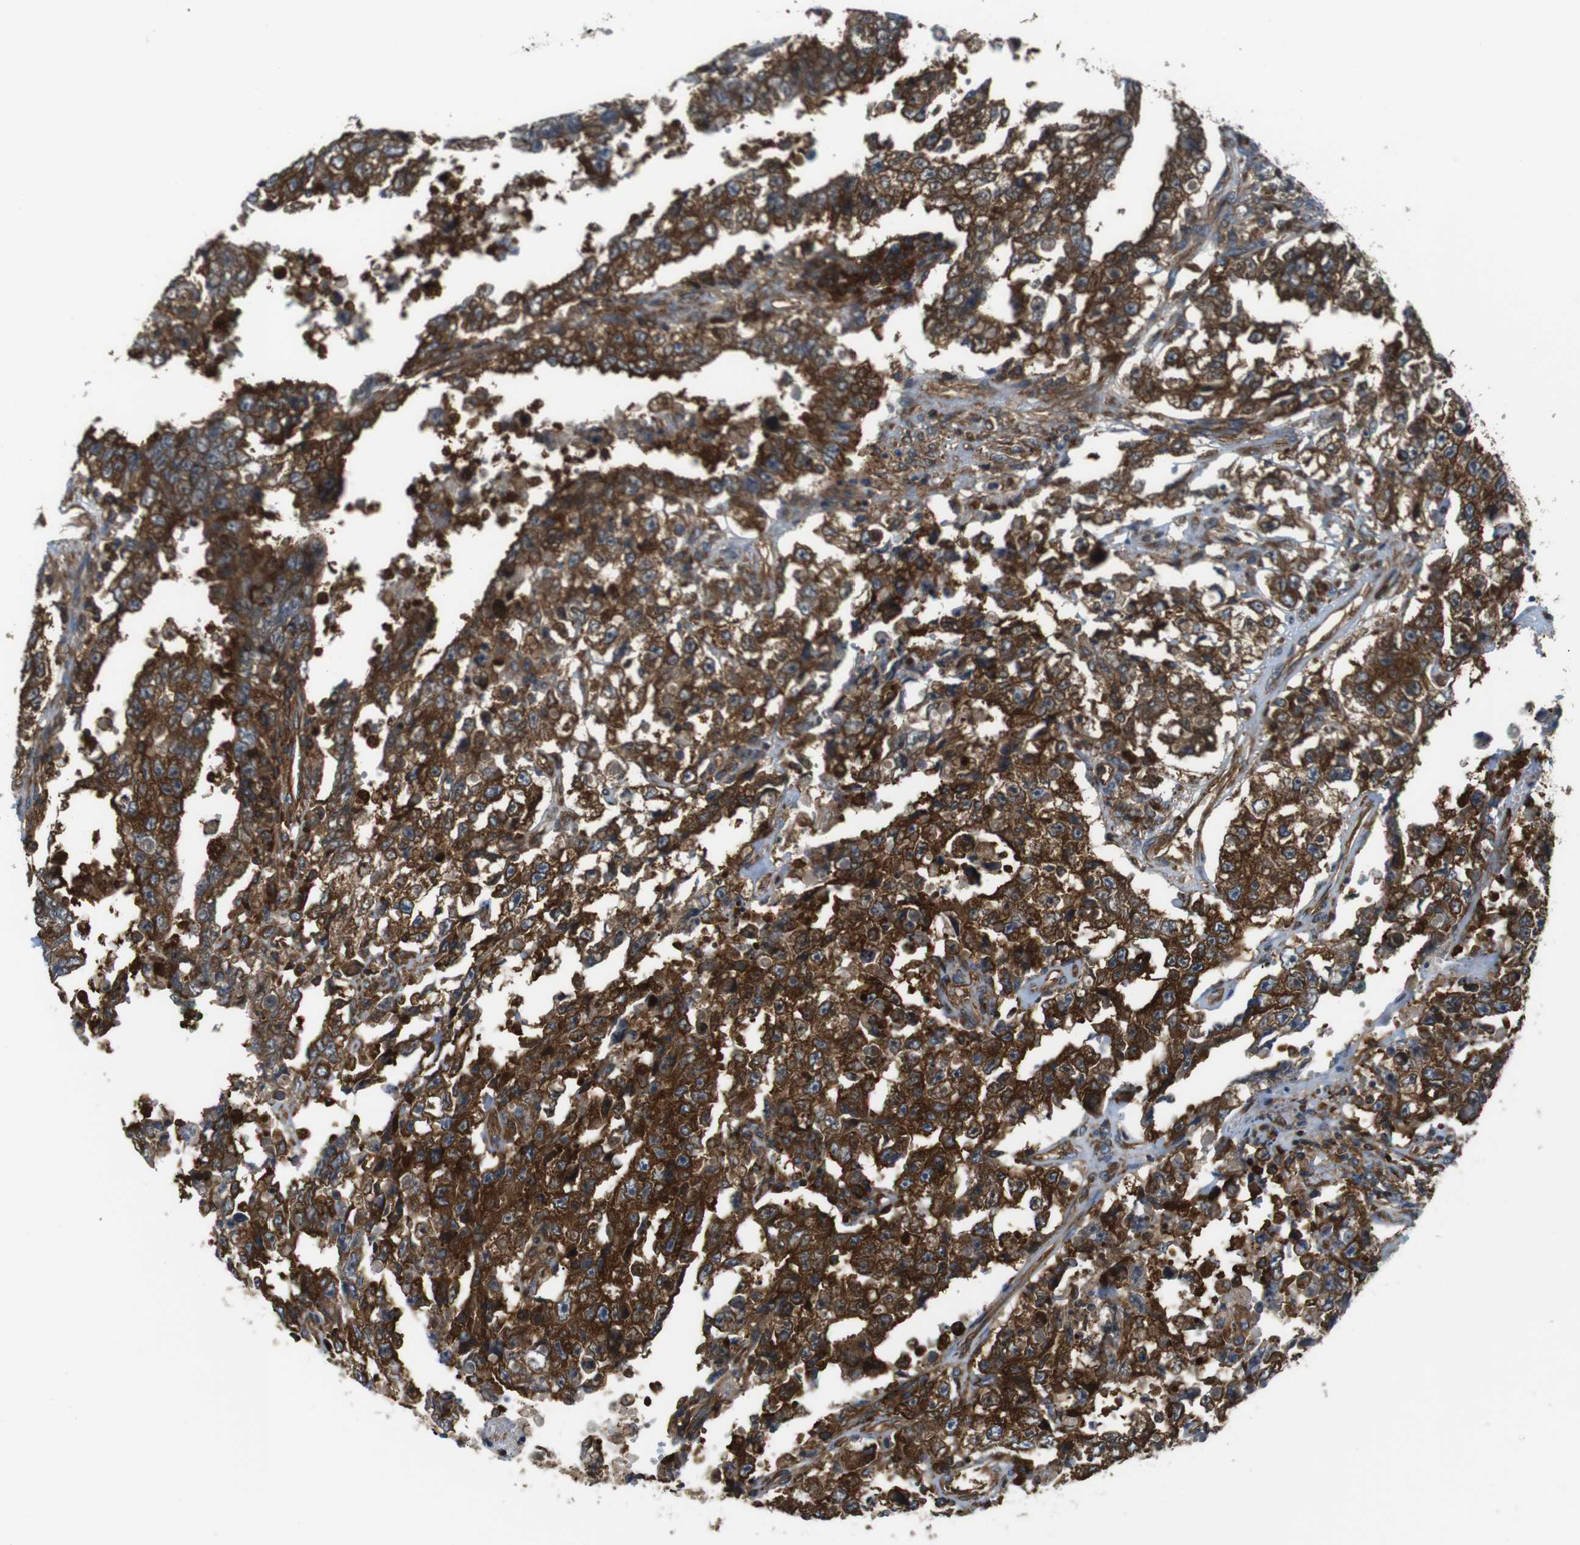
{"staining": {"intensity": "strong", "quantity": ">75%", "location": "cytoplasmic/membranous"}, "tissue": "testis cancer", "cell_type": "Tumor cells", "image_type": "cancer", "snomed": [{"axis": "morphology", "description": "Carcinoma, Embryonal, NOS"}, {"axis": "topography", "description": "Testis"}], "caption": "The photomicrograph reveals a brown stain indicating the presence of a protein in the cytoplasmic/membranous of tumor cells in testis cancer (embryonal carcinoma).", "gene": "TSC1", "patient": {"sex": "male", "age": 26}}